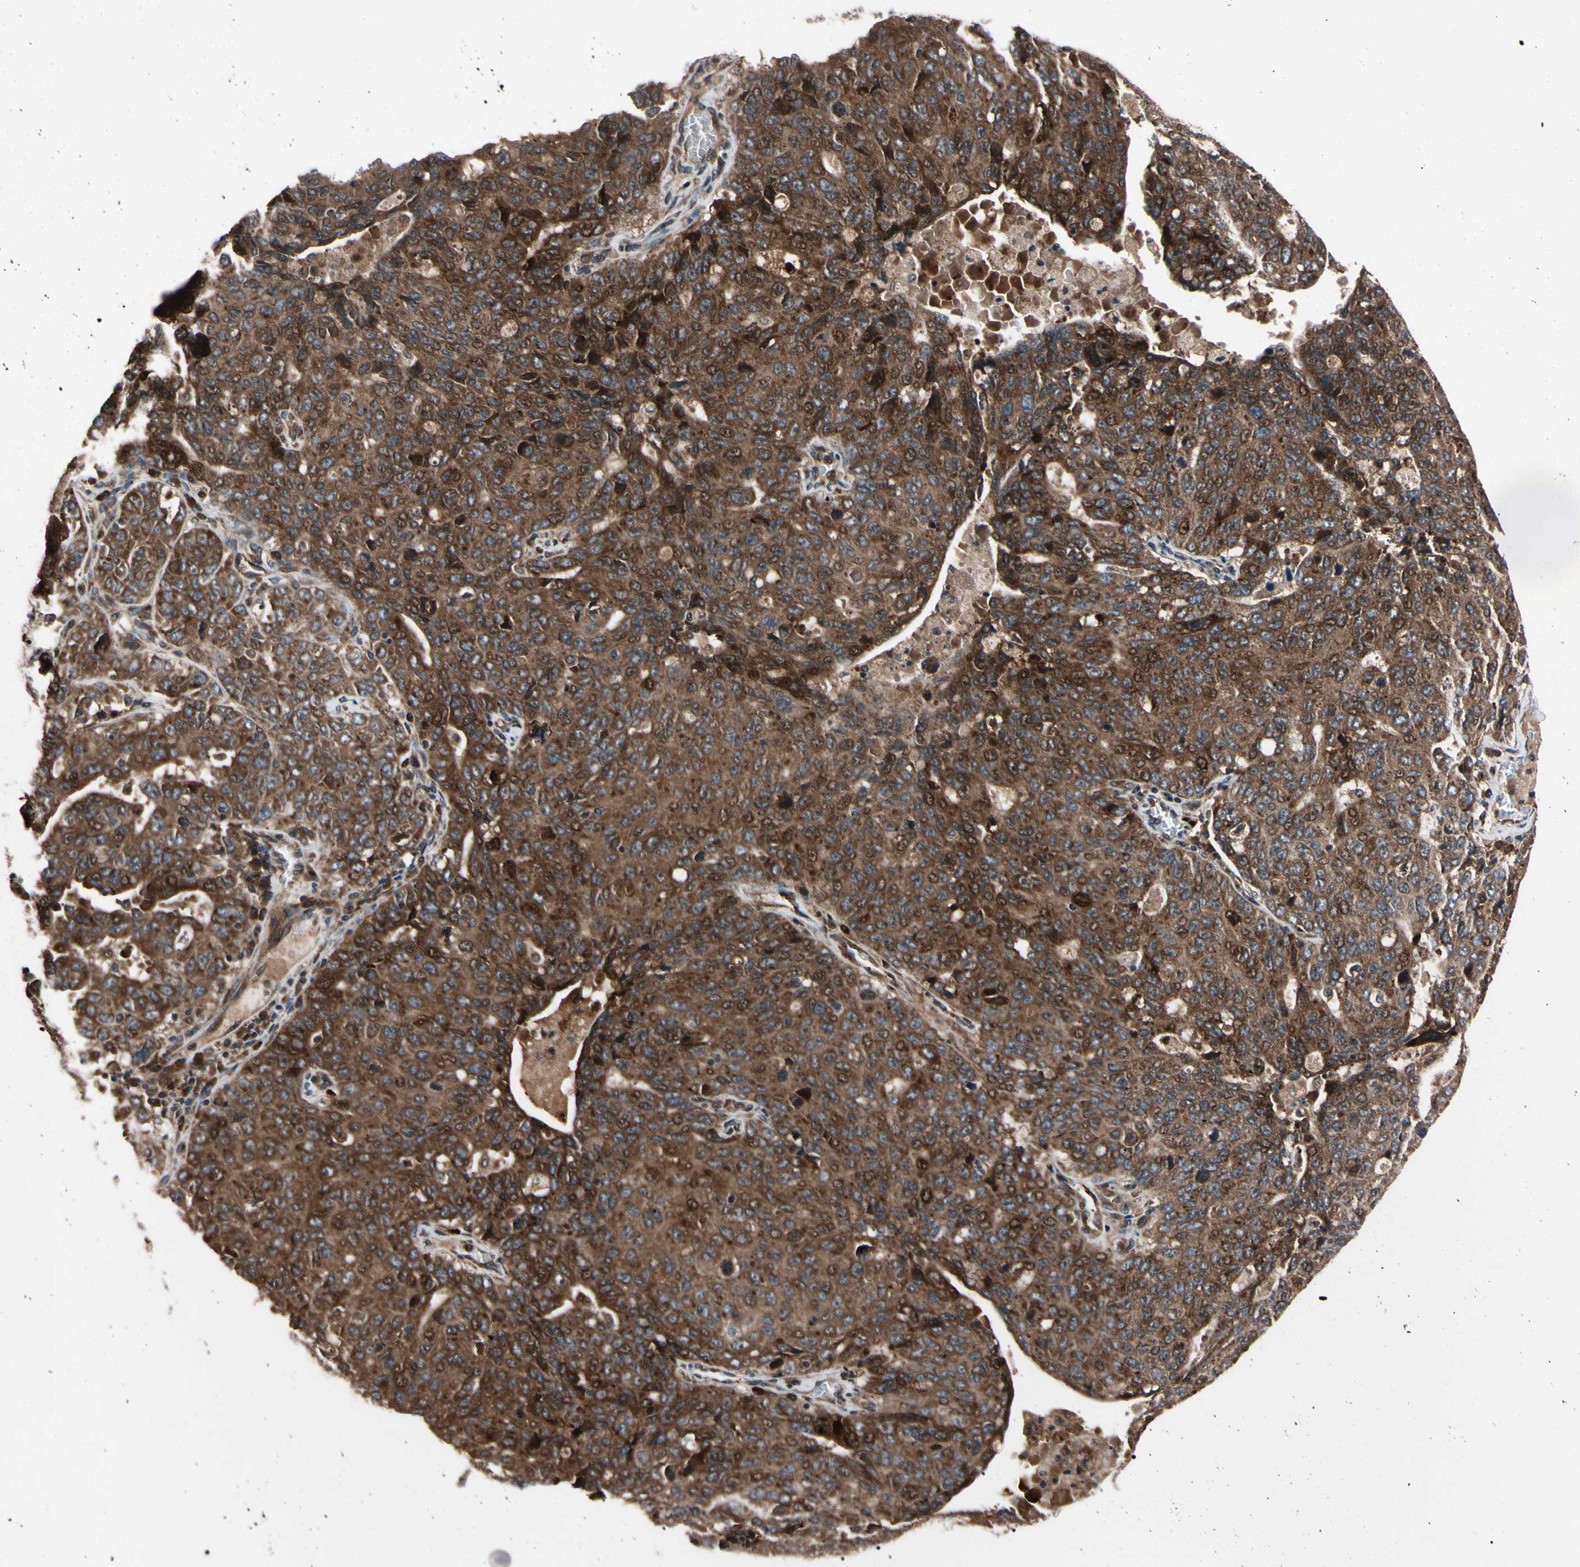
{"staining": {"intensity": "strong", "quantity": ">75%", "location": "cytoplasmic/membranous,nuclear"}, "tissue": "ovarian cancer", "cell_type": "Tumor cells", "image_type": "cancer", "snomed": [{"axis": "morphology", "description": "Carcinoma, endometroid"}, {"axis": "topography", "description": "Ovary"}], "caption": "DAB (3,3'-diaminobenzidine) immunohistochemical staining of endometroid carcinoma (ovarian) demonstrates strong cytoplasmic/membranous and nuclear protein expression in about >75% of tumor cells.", "gene": "GUCY1B1", "patient": {"sex": "female", "age": 62}}